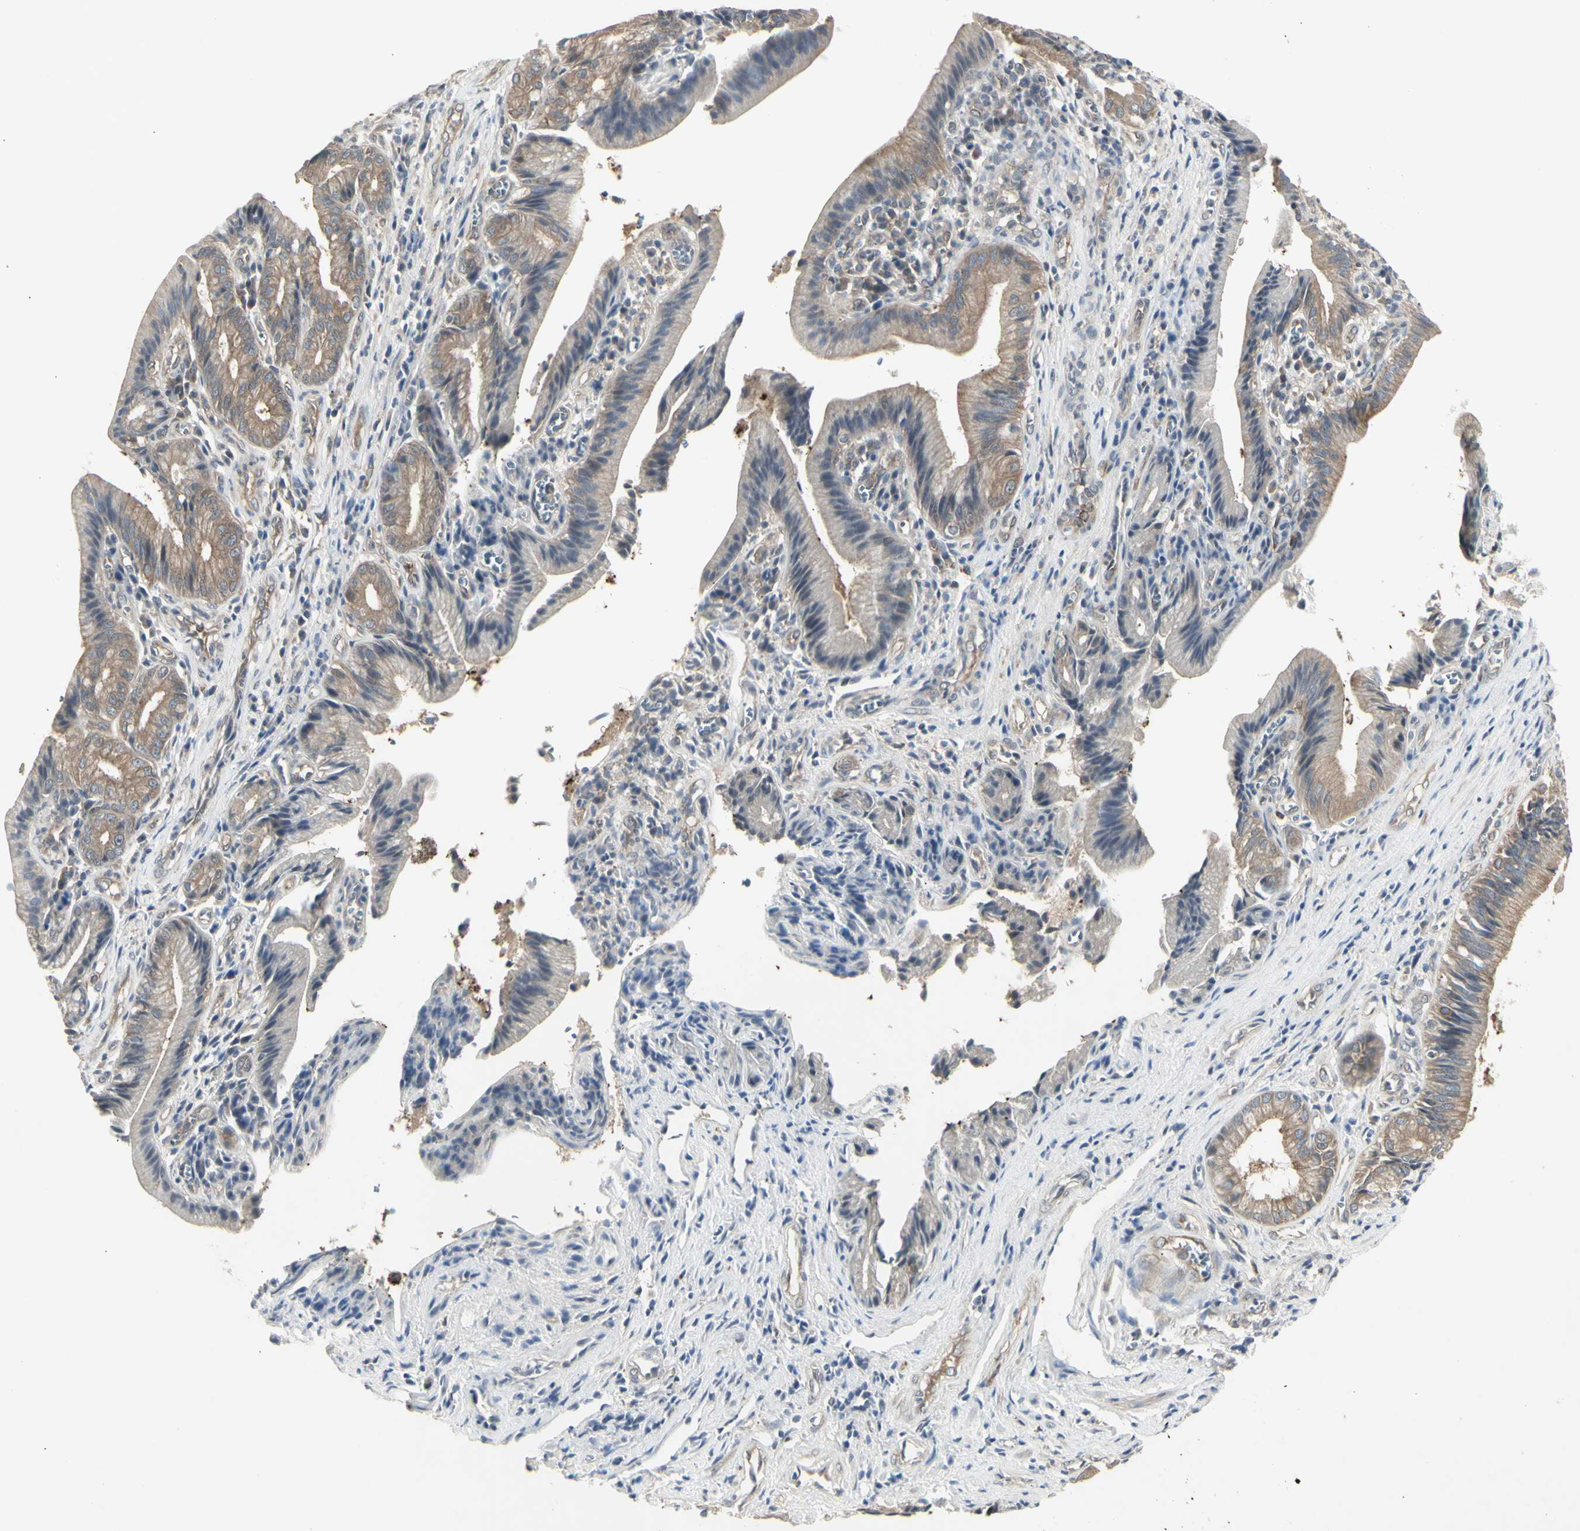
{"staining": {"intensity": "moderate", "quantity": ">75%", "location": "cytoplasmic/membranous"}, "tissue": "pancreatic cancer", "cell_type": "Tumor cells", "image_type": "cancer", "snomed": [{"axis": "morphology", "description": "Adenocarcinoma, NOS"}, {"axis": "topography", "description": "Pancreas"}], "caption": "A brown stain highlights moderate cytoplasmic/membranous staining of a protein in human pancreatic cancer tumor cells. The protein of interest is stained brown, and the nuclei are stained in blue (DAB IHC with brightfield microscopy, high magnification).", "gene": "CHURC1-FNTB", "patient": {"sex": "female", "age": 75}}